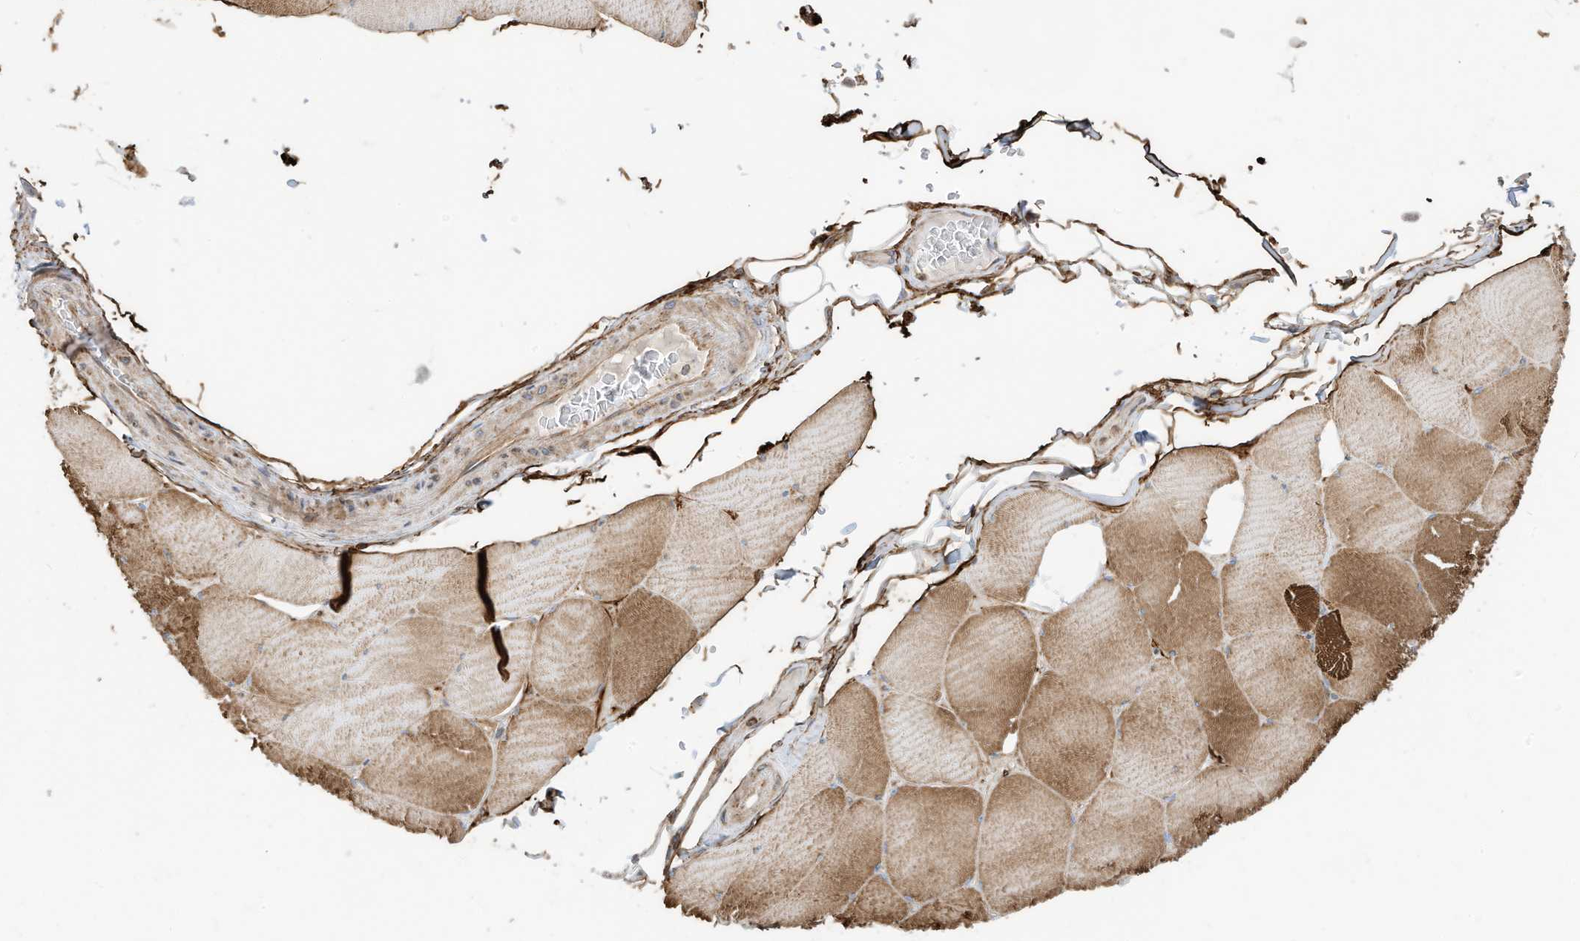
{"staining": {"intensity": "strong", "quantity": "25%-75%", "location": "cytoplasmic/membranous"}, "tissue": "skeletal muscle", "cell_type": "Myocytes", "image_type": "normal", "snomed": [{"axis": "morphology", "description": "Normal tissue, NOS"}, {"axis": "topography", "description": "Skeletal muscle"}, {"axis": "topography", "description": "Head-Neck"}], "caption": "Protein analysis of benign skeletal muscle demonstrates strong cytoplasmic/membranous expression in about 25%-75% of myocytes. Ihc stains the protein of interest in brown and the nuclei are stained blue.", "gene": "TRNAU1AP", "patient": {"sex": "male", "age": 66}}